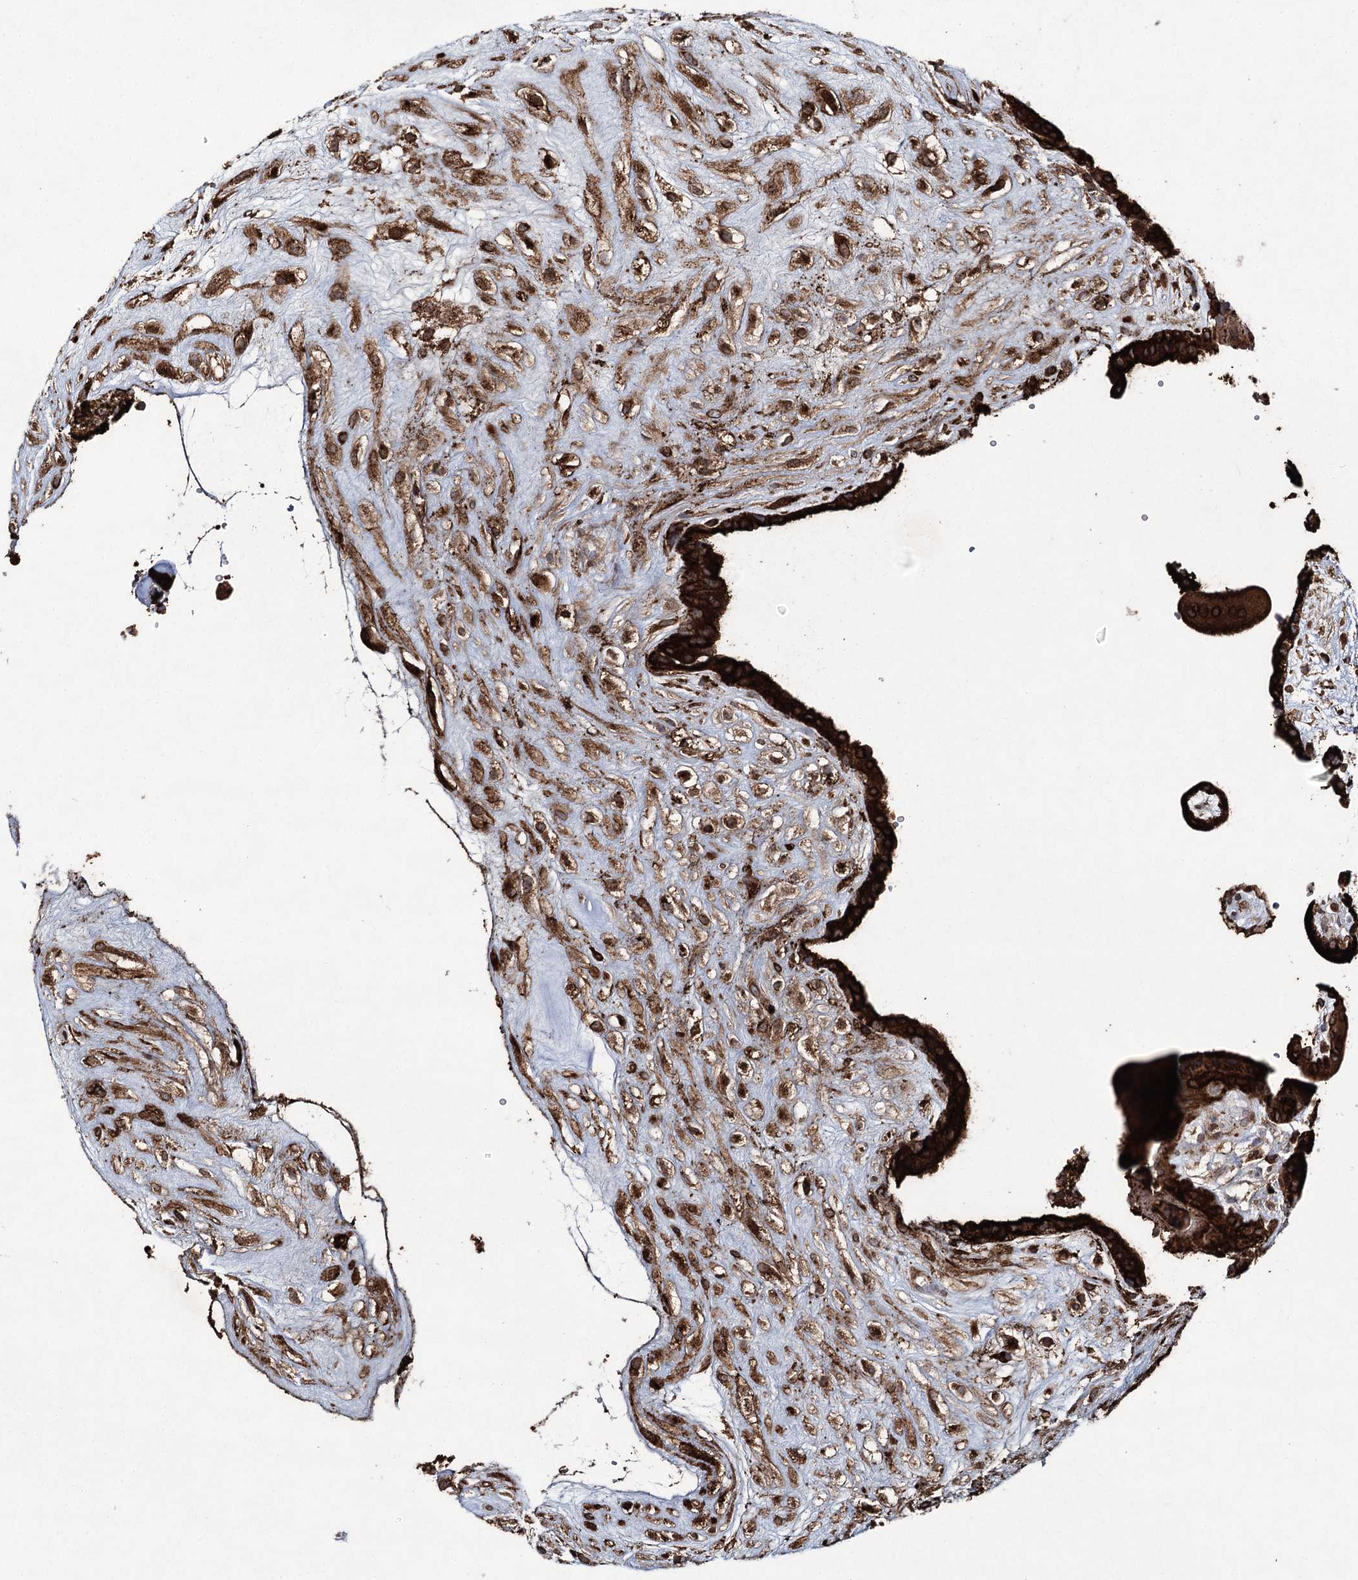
{"staining": {"intensity": "moderate", "quantity": ">75%", "location": "cytoplasmic/membranous,nuclear"}, "tissue": "placenta", "cell_type": "Decidual cells", "image_type": "normal", "snomed": [{"axis": "morphology", "description": "Normal tissue, NOS"}, {"axis": "topography", "description": "Placenta"}], "caption": "Benign placenta was stained to show a protein in brown. There is medium levels of moderate cytoplasmic/membranous,nuclear positivity in about >75% of decidual cells. The protein of interest is stained brown, and the nuclei are stained in blue (DAB IHC with brightfield microscopy, high magnification).", "gene": "DCUN1D4", "patient": {"sex": "female", "age": 18}}